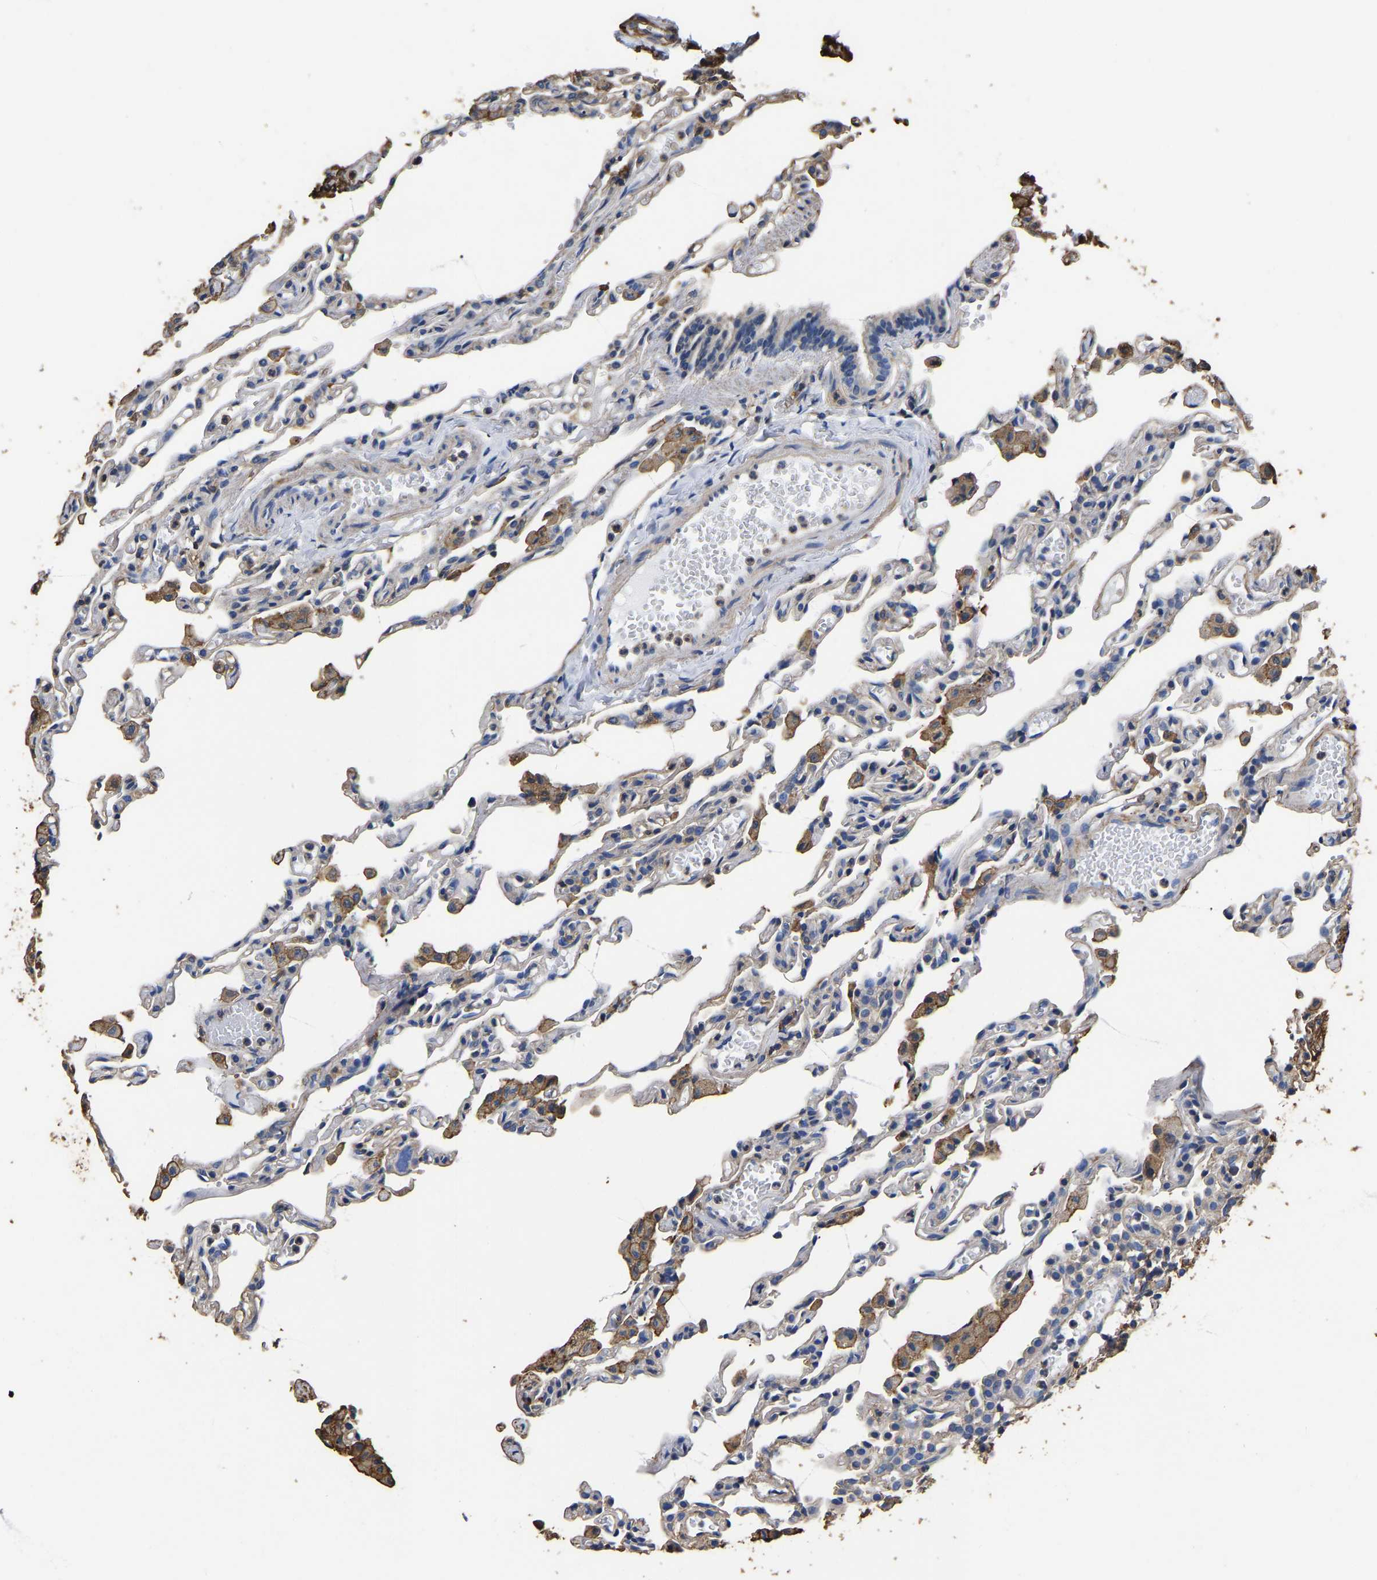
{"staining": {"intensity": "weak", "quantity": "<25%", "location": "cytoplasmic/membranous"}, "tissue": "lung", "cell_type": "Alveolar cells", "image_type": "normal", "snomed": [{"axis": "morphology", "description": "Normal tissue, NOS"}, {"axis": "topography", "description": "Lung"}], "caption": "Immunohistochemistry micrograph of normal lung stained for a protein (brown), which demonstrates no positivity in alveolar cells.", "gene": "ARMT1", "patient": {"sex": "male", "age": 21}}